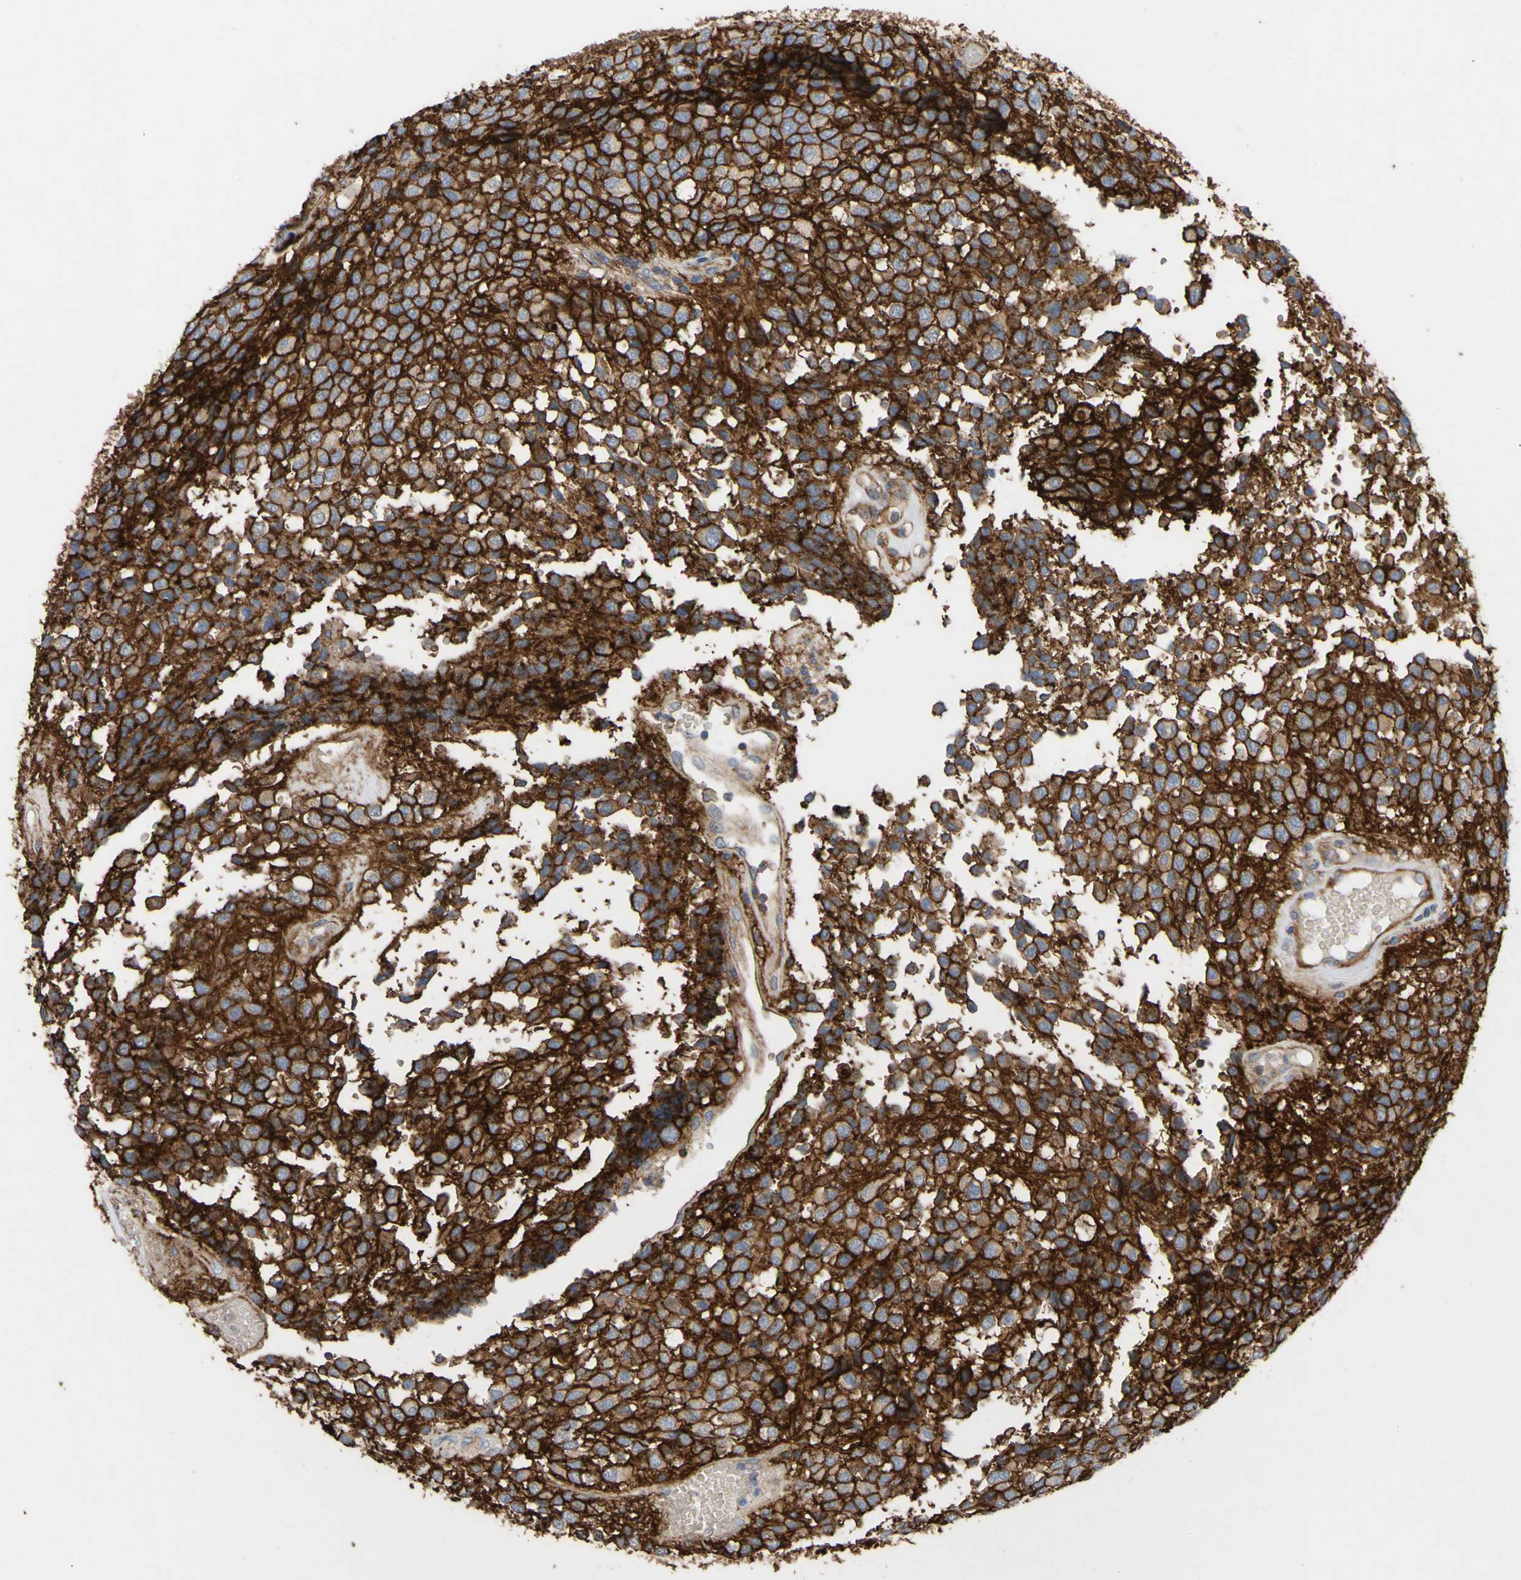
{"staining": {"intensity": "strong", "quantity": ">75%", "location": "cytoplasmic/membranous"}, "tissue": "glioma", "cell_type": "Tumor cells", "image_type": "cancer", "snomed": [{"axis": "morphology", "description": "Glioma, malignant, High grade"}, {"axis": "topography", "description": "Brain"}], "caption": "Immunohistochemistry histopathology image of malignant high-grade glioma stained for a protein (brown), which exhibits high levels of strong cytoplasmic/membranous staining in approximately >75% of tumor cells.", "gene": "ATP2A3", "patient": {"sex": "male", "age": 32}}